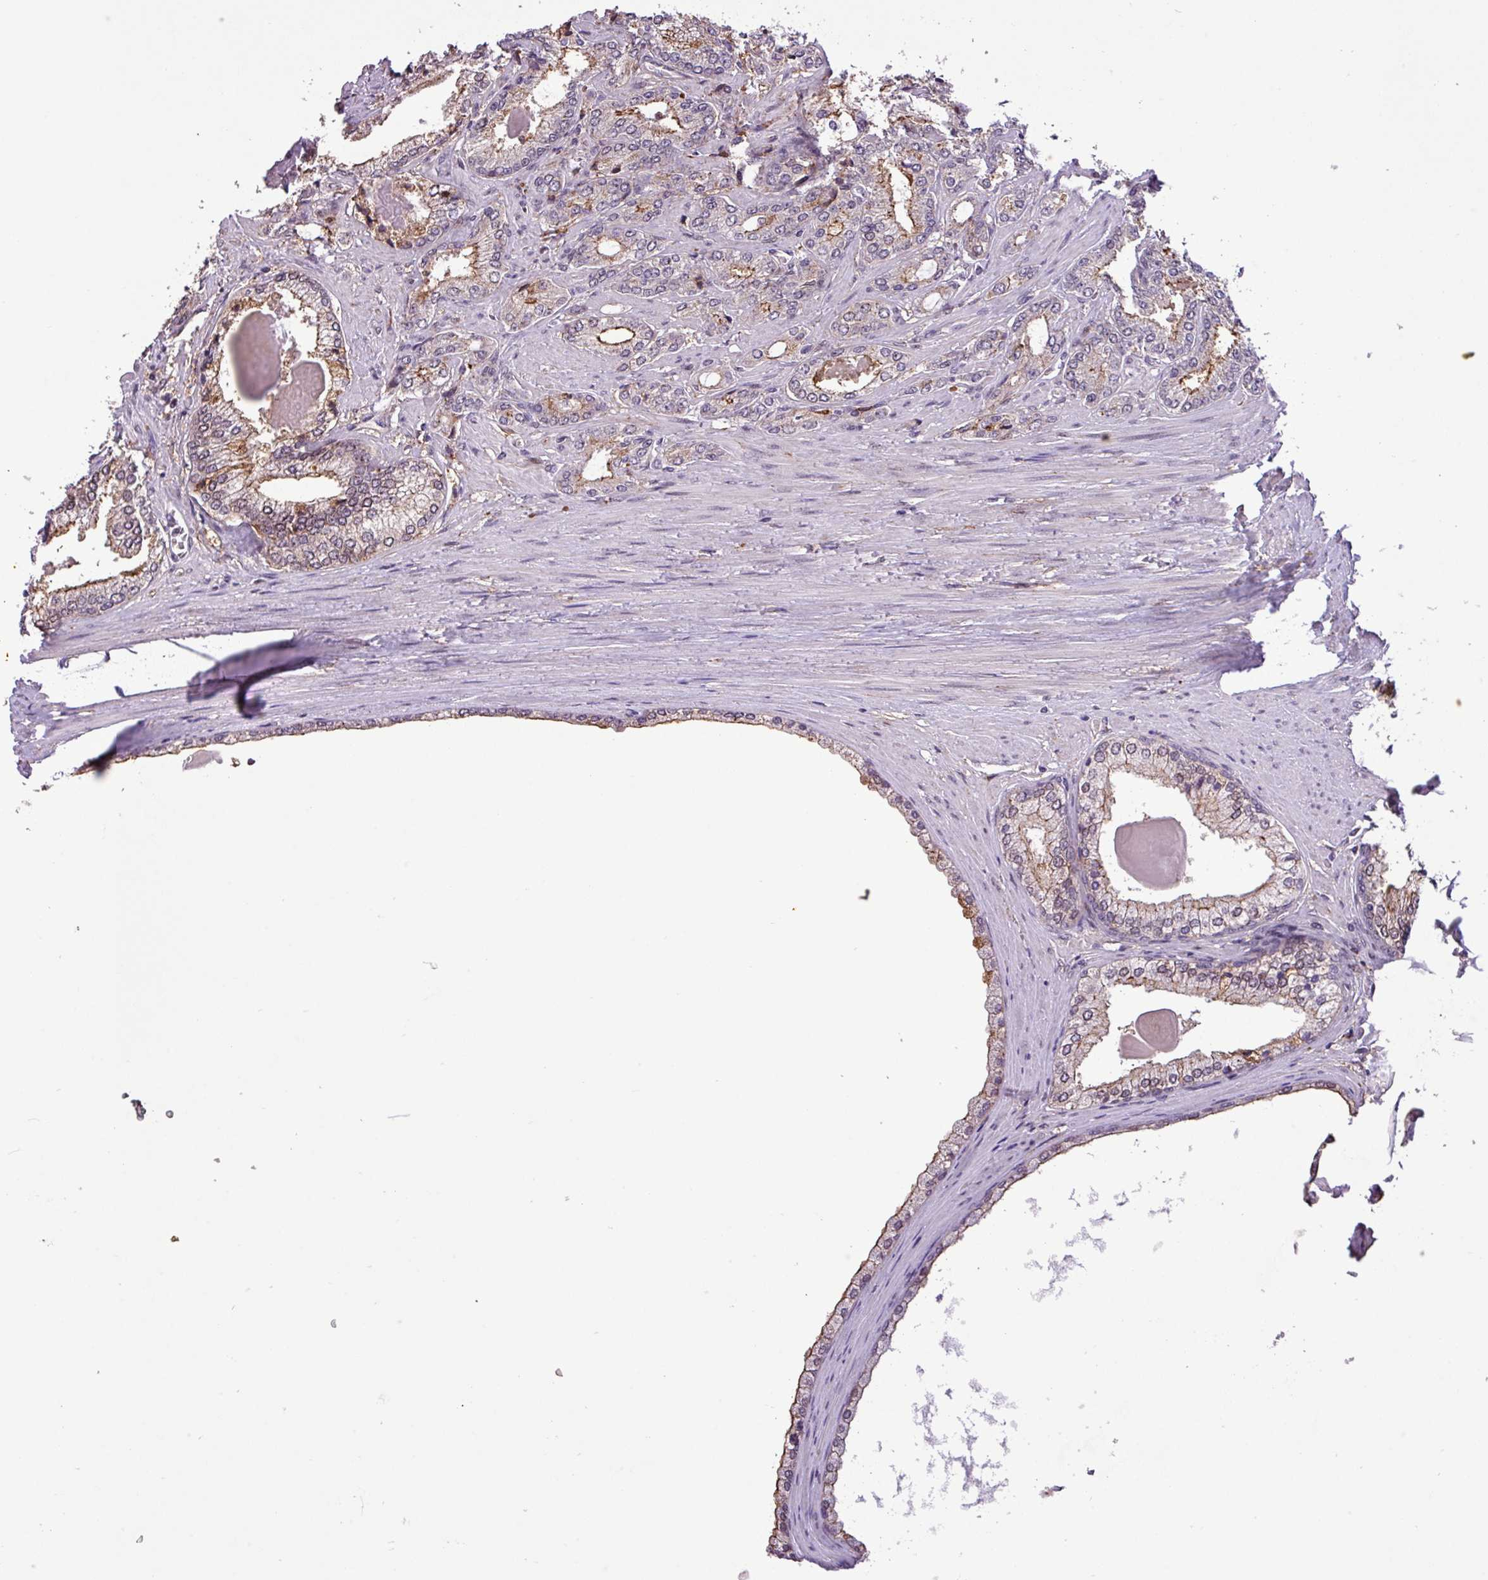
{"staining": {"intensity": "moderate", "quantity": "25%-75%", "location": "cytoplasmic/membranous"}, "tissue": "prostate cancer", "cell_type": "Tumor cells", "image_type": "cancer", "snomed": [{"axis": "morphology", "description": "Adenocarcinoma, High grade"}, {"axis": "topography", "description": "Prostate"}], "caption": "Immunohistochemistry histopathology image of neoplastic tissue: prostate adenocarcinoma (high-grade) stained using immunohistochemistry shows medium levels of moderate protein expression localized specifically in the cytoplasmic/membranous of tumor cells, appearing as a cytoplasmic/membranous brown color.", "gene": "RPP25L", "patient": {"sex": "male", "age": 66}}